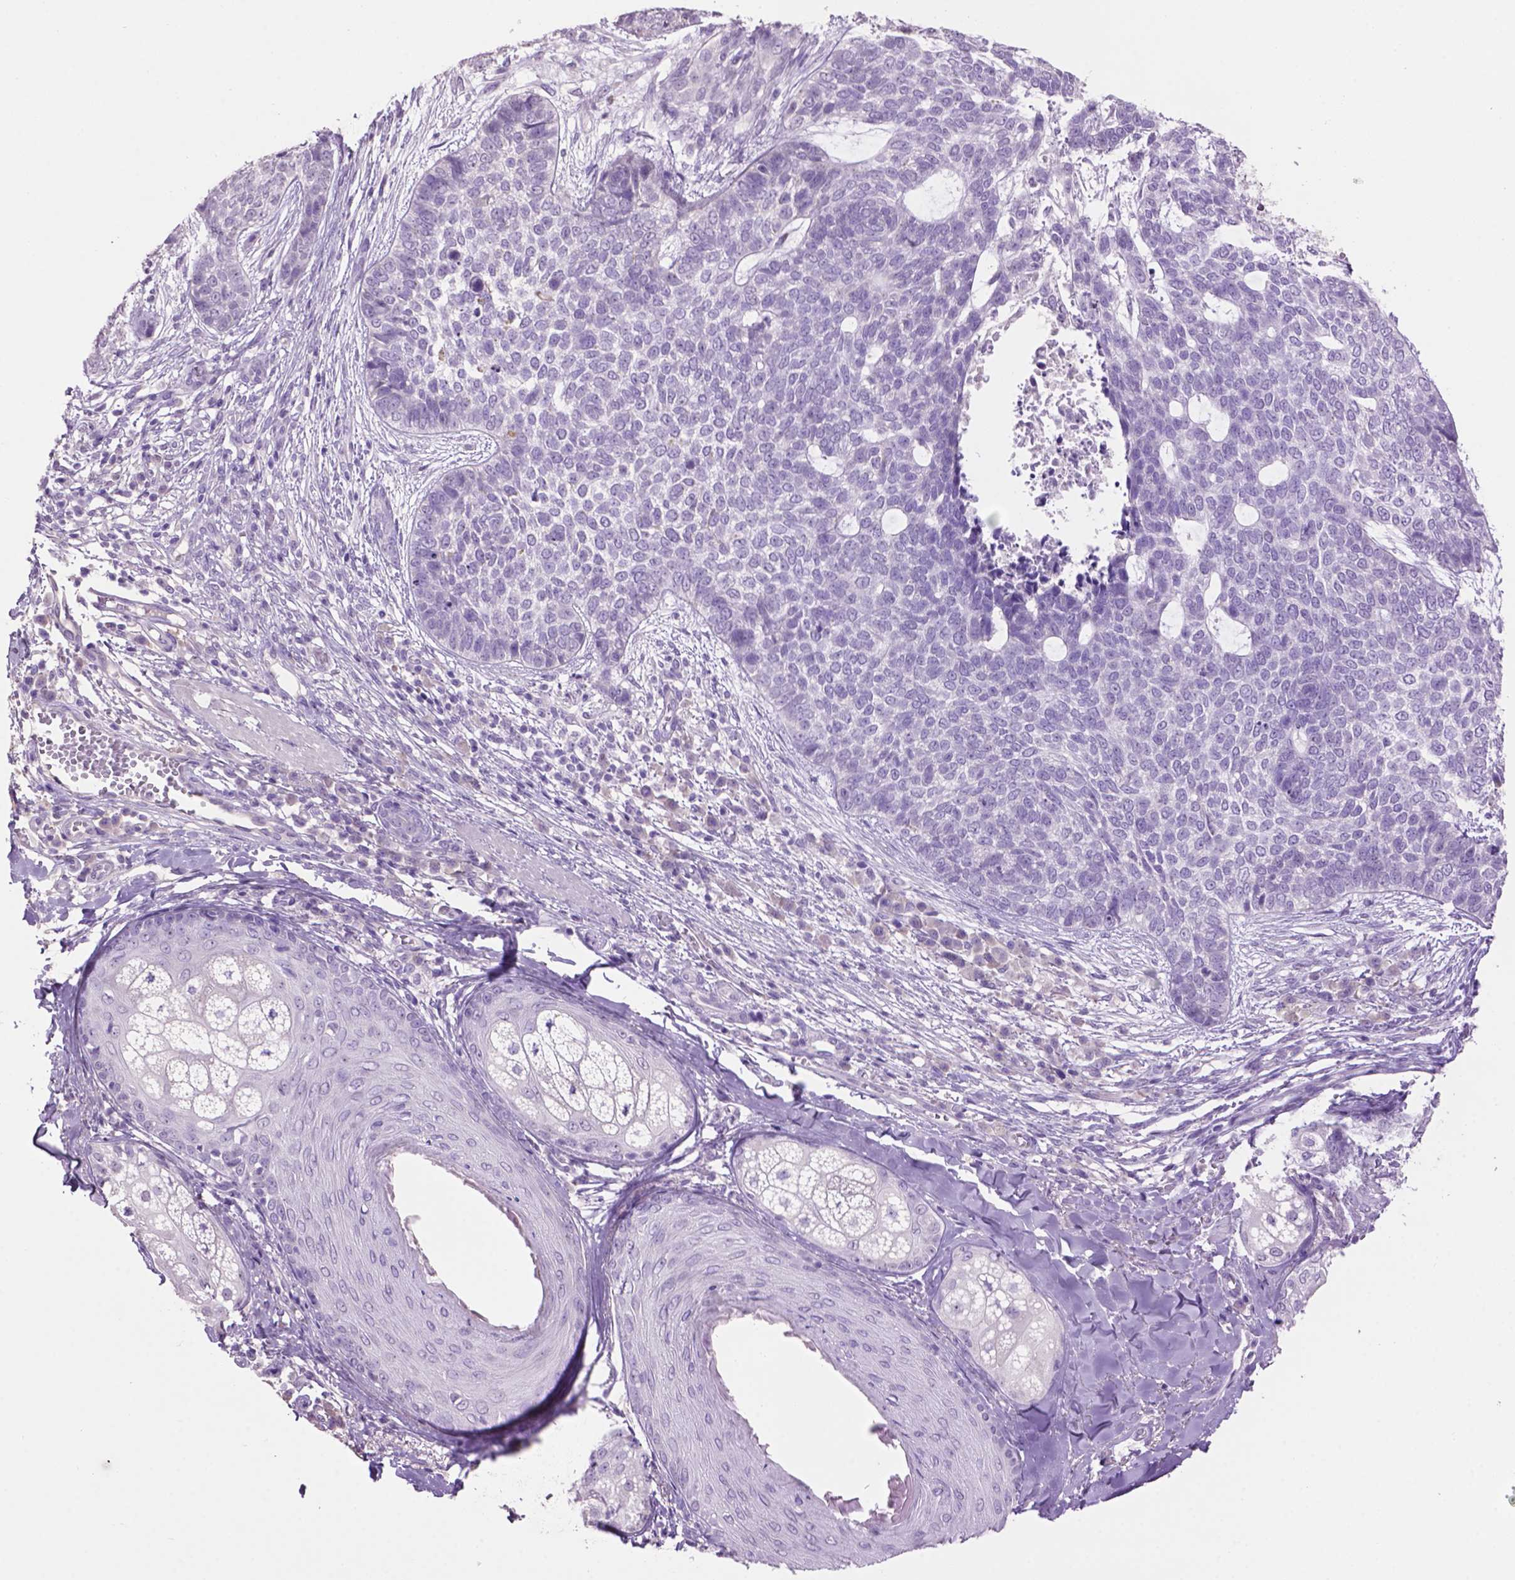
{"staining": {"intensity": "negative", "quantity": "none", "location": "none"}, "tissue": "skin cancer", "cell_type": "Tumor cells", "image_type": "cancer", "snomed": [{"axis": "morphology", "description": "Basal cell carcinoma"}, {"axis": "topography", "description": "Skin"}], "caption": "This is an immunohistochemistry micrograph of skin cancer (basal cell carcinoma). There is no expression in tumor cells.", "gene": "CRYBA4", "patient": {"sex": "female", "age": 69}}